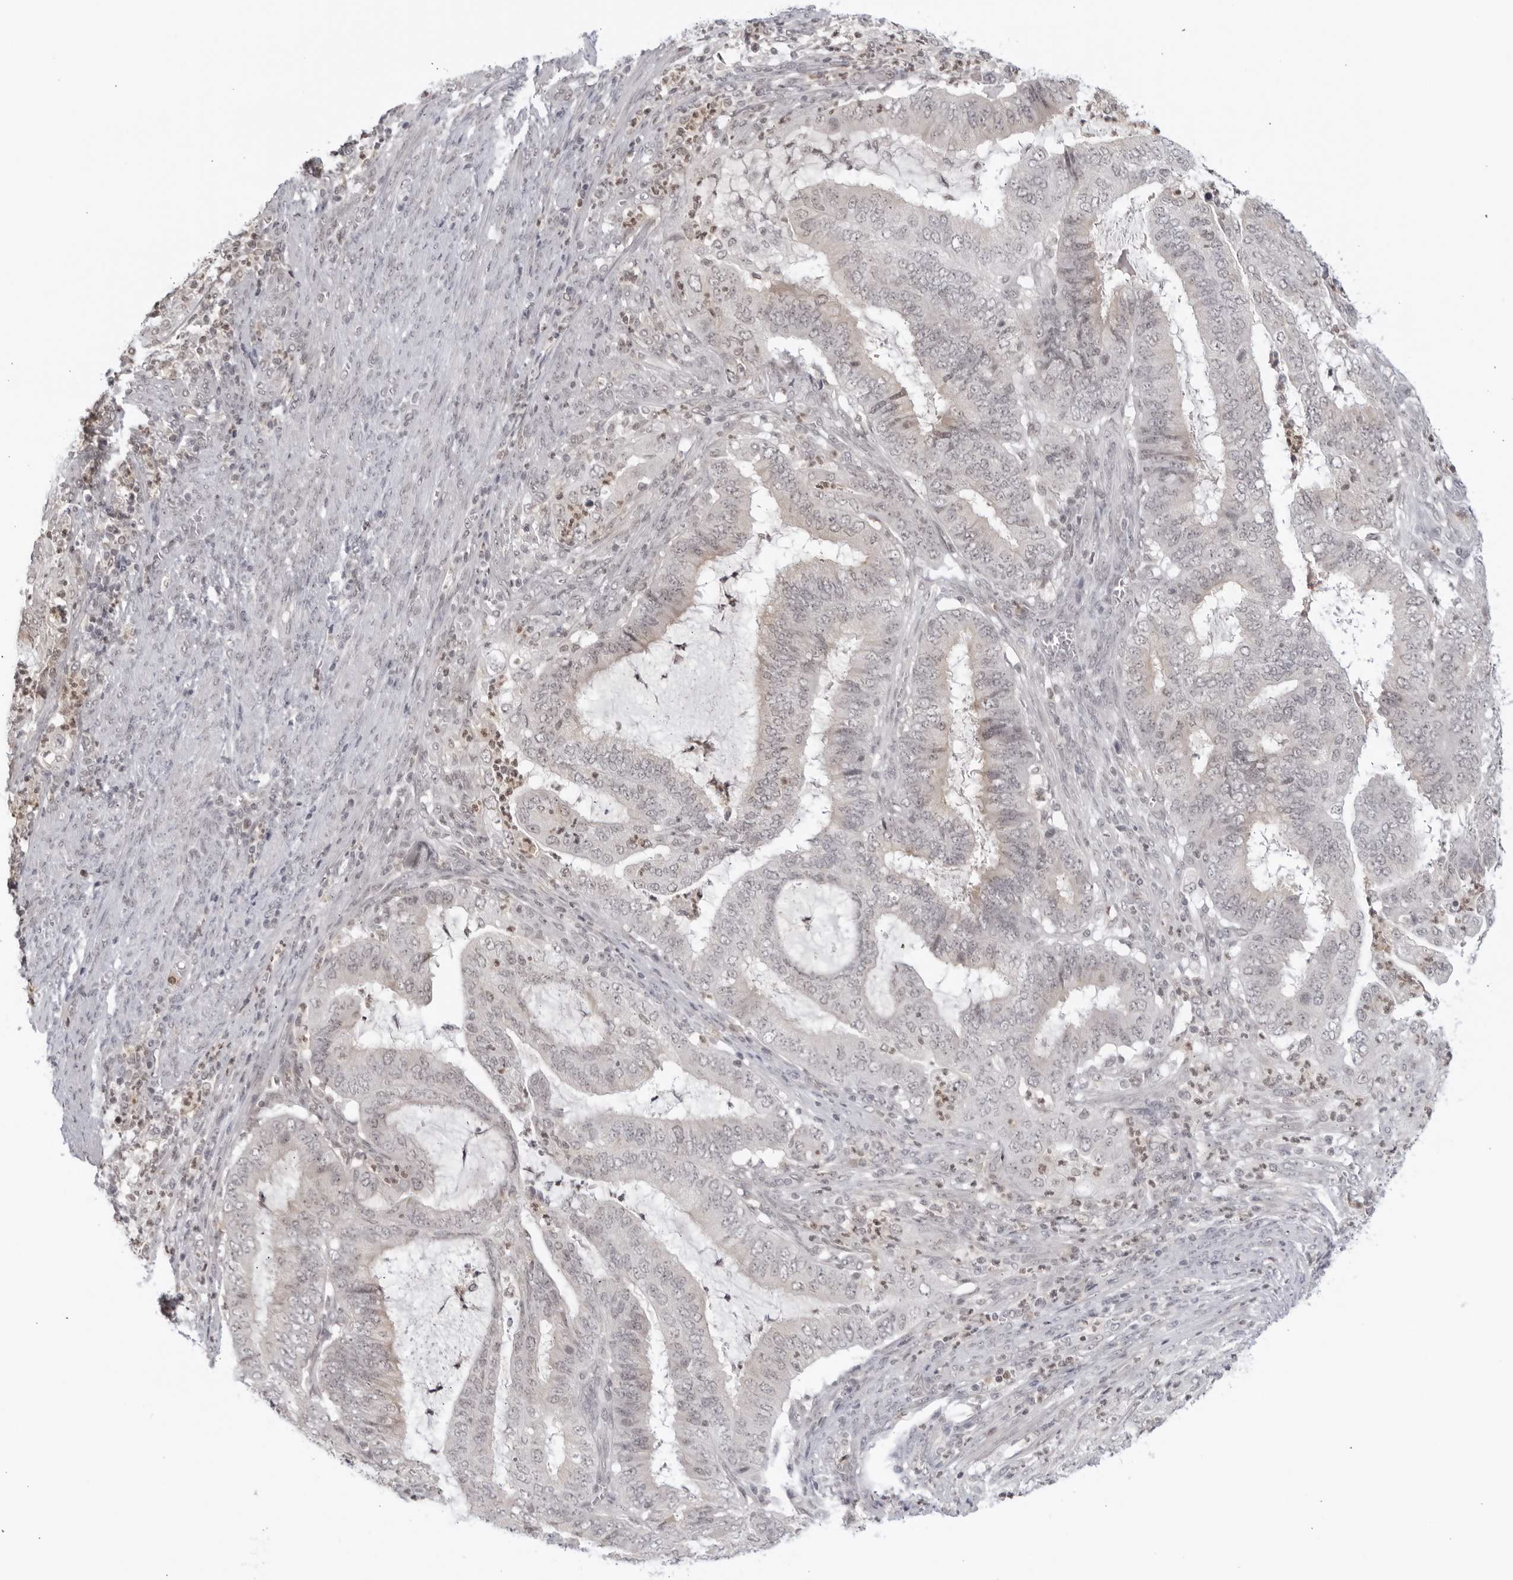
{"staining": {"intensity": "weak", "quantity": "<25%", "location": "cytoplasmic/membranous,nuclear"}, "tissue": "endometrial cancer", "cell_type": "Tumor cells", "image_type": "cancer", "snomed": [{"axis": "morphology", "description": "Adenocarcinoma, NOS"}, {"axis": "topography", "description": "Endometrium"}], "caption": "A histopathology image of adenocarcinoma (endometrial) stained for a protein demonstrates no brown staining in tumor cells.", "gene": "RAB11FIP3", "patient": {"sex": "female", "age": 51}}